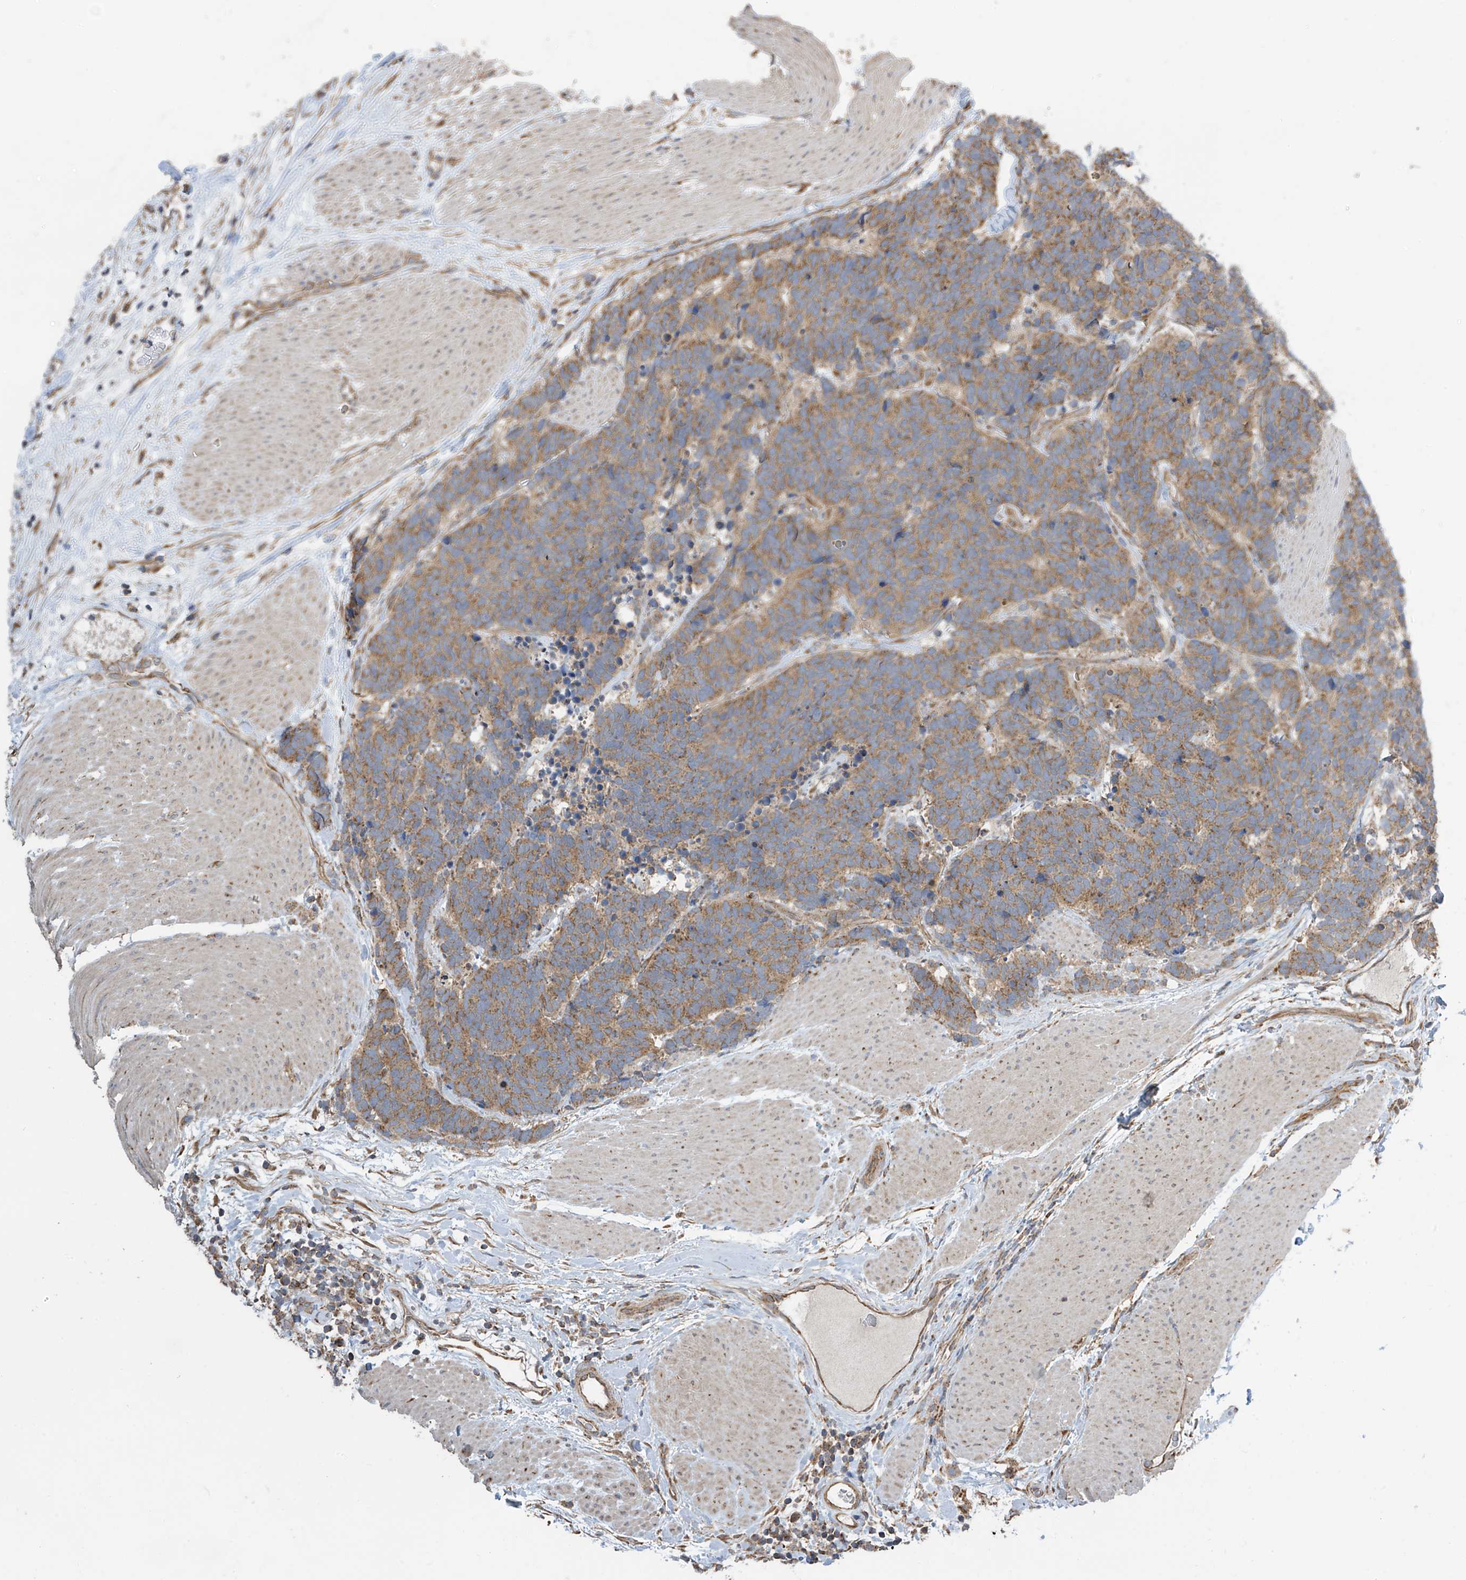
{"staining": {"intensity": "moderate", "quantity": ">75%", "location": "cytoplasmic/membranous"}, "tissue": "carcinoid", "cell_type": "Tumor cells", "image_type": "cancer", "snomed": [{"axis": "morphology", "description": "Carcinoma, NOS"}, {"axis": "morphology", "description": "Carcinoid, malignant, NOS"}, {"axis": "topography", "description": "Urinary bladder"}], "caption": "A brown stain highlights moderate cytoplasmic/membranous staining of a protein in human carcinoma tumor cells.", "gene": "PNPT1", "patient": {"sex": "male", "age": 57}}